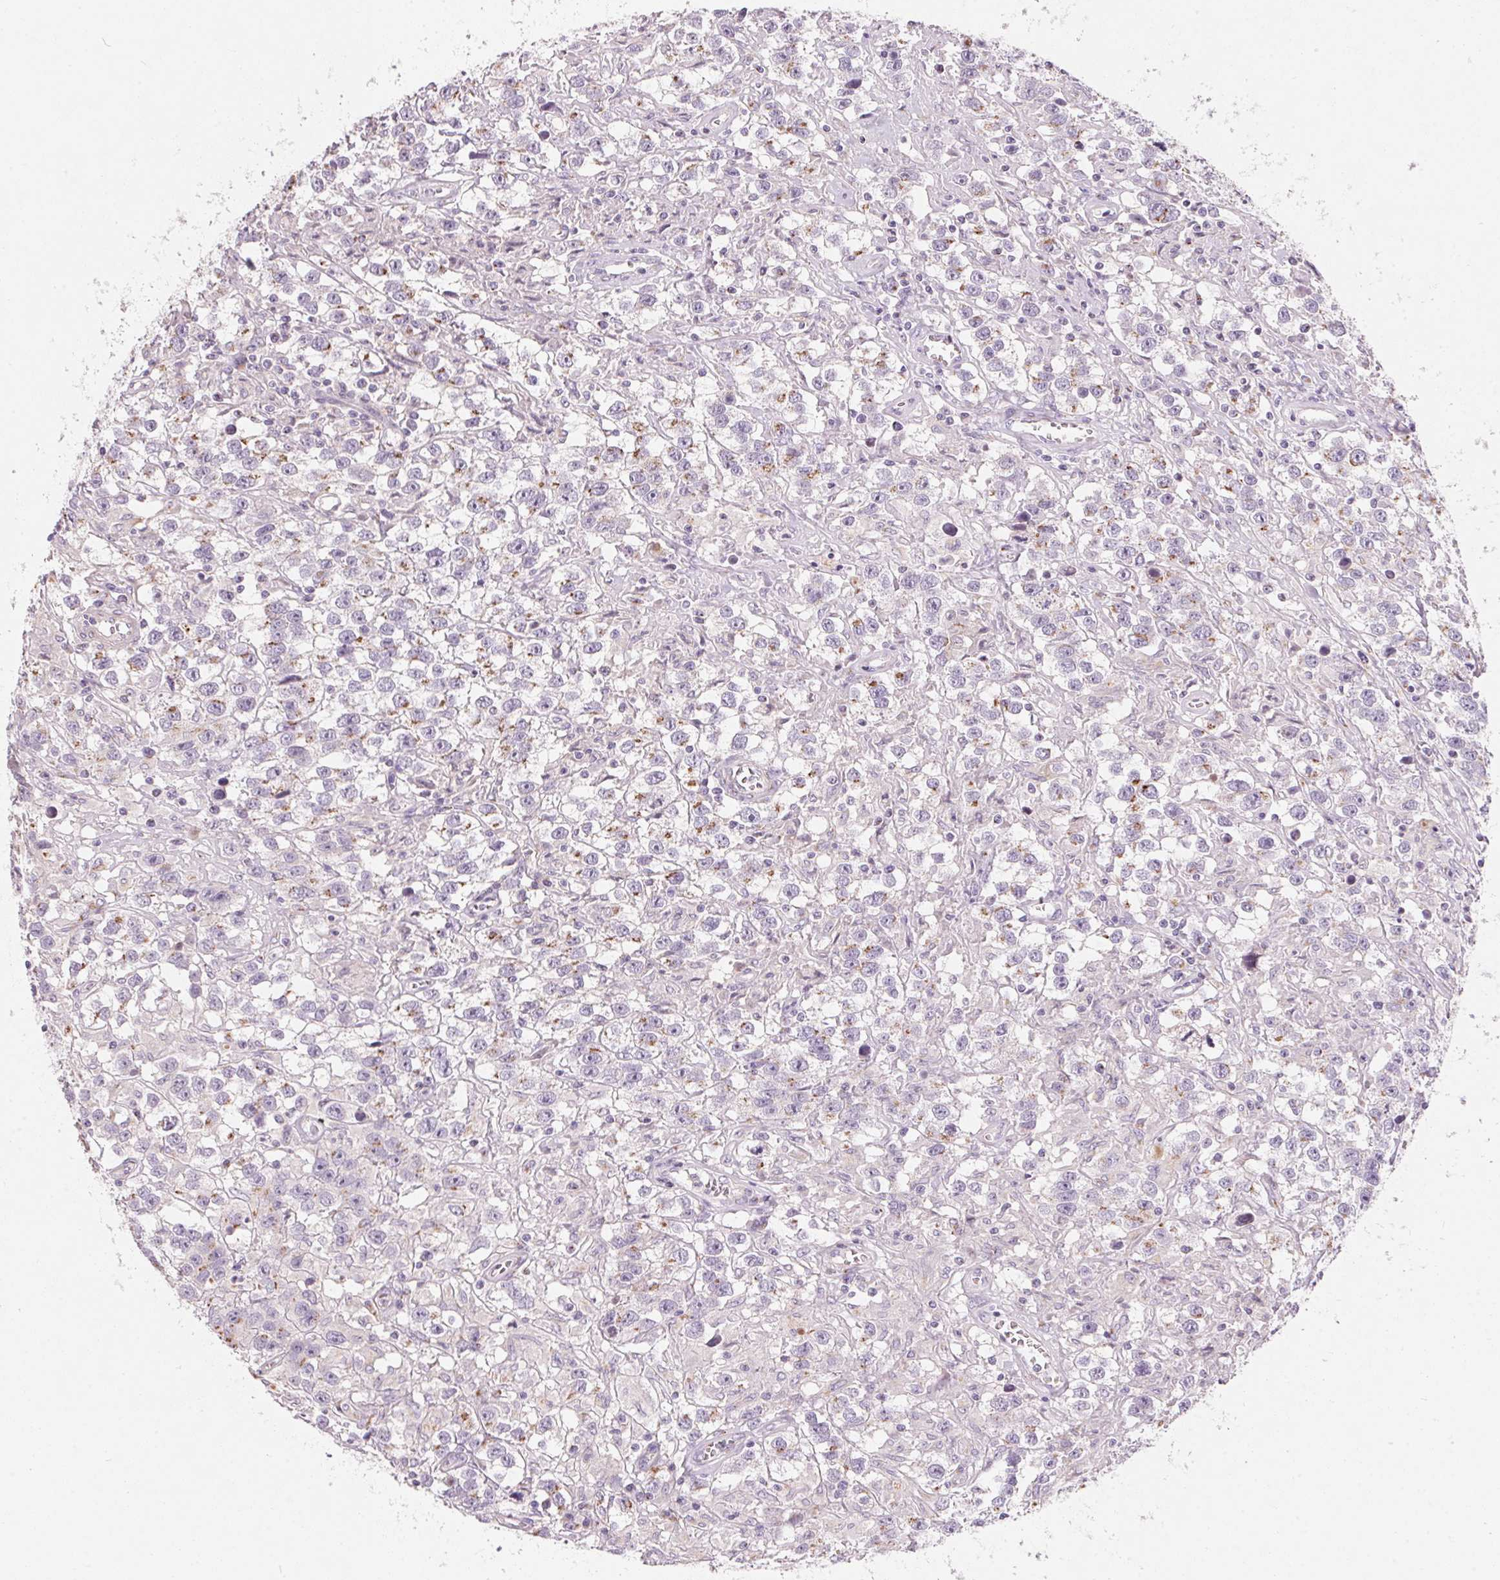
{"staining": {"intensity": "weak", "quantity": "<25%", "location": "cytoplasmic/membranous"}, "tissue": "testis cancer", "cell_type": "Tumor cells", "image_type": "cancer", "snomed": [{"axis": "morphology", "description": "Seminoma, NOS"}, {"axis": "topography", "description": "Testis"}], "caption": "This is an IHC micrograph of testis cancer (seminoma). There is no positivity in tumor cells.", "gene": "DRAM2", "patient": {"sex": "male", "age": 43}}